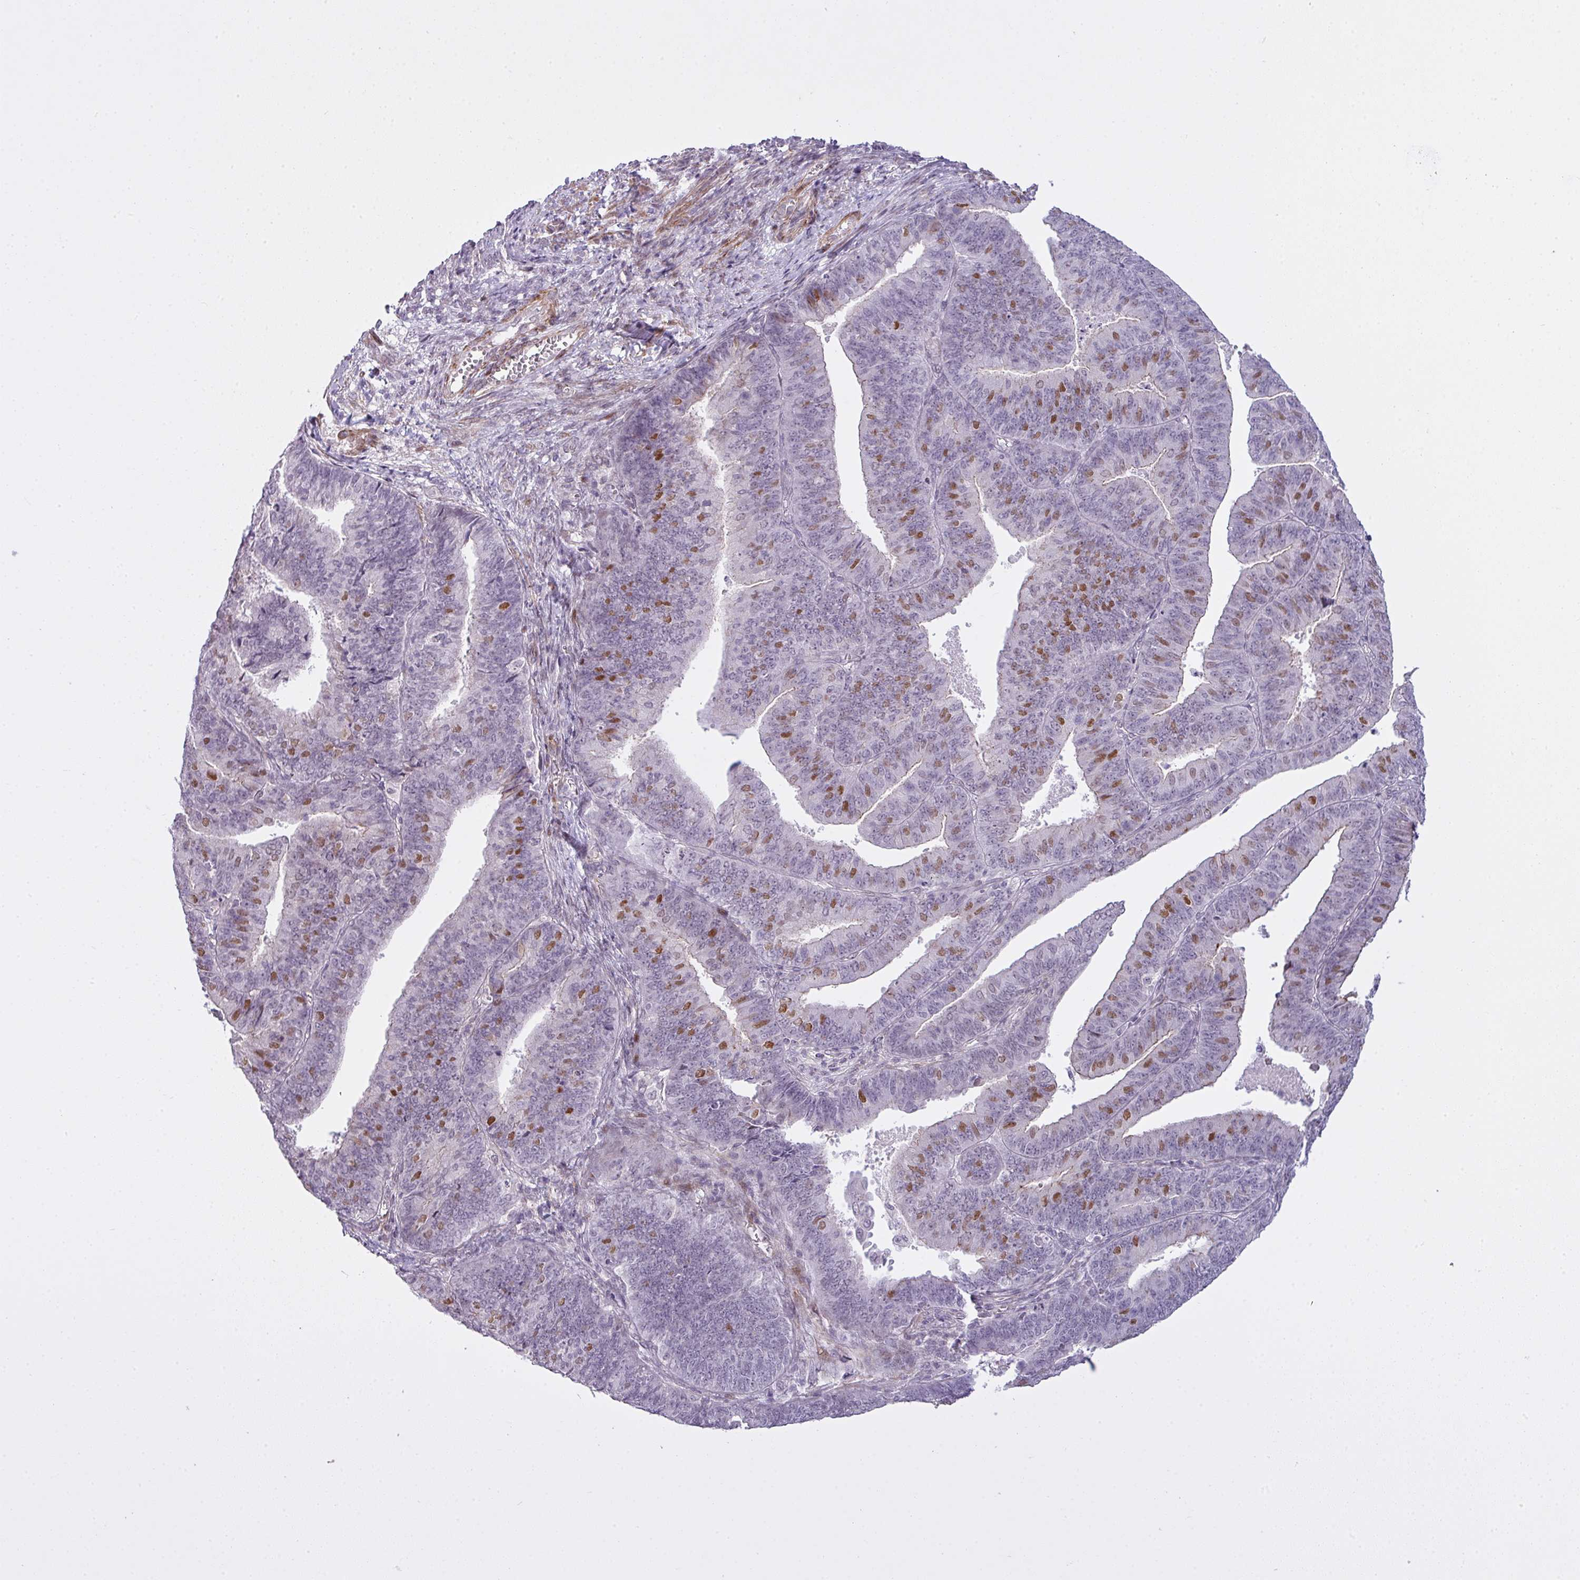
{"staining": {"intensity": "moderate", "quantity": "25%-75%", "location": "nuclear"}, "tissue": "endometrial cancer", "cell_type": "Tumor cells", "image_type": "cancer", "snomed": [{"axis": "morphology", "description": "Adenocarcinoma, NOS"}, {"axis": "topography", "description": "Endometrium"}], "caption": "IHC of endometrial adenocarcinoma displays medium levels of moderate nuclear expression in about 25%-75% of tumor cells. Using DAB (brown) and hematoxylin (blue) stains, captured at high magnification using brightfield microscopy.", "gene": "ZNF688", "patient": {"sex": "female", "age": 73}}